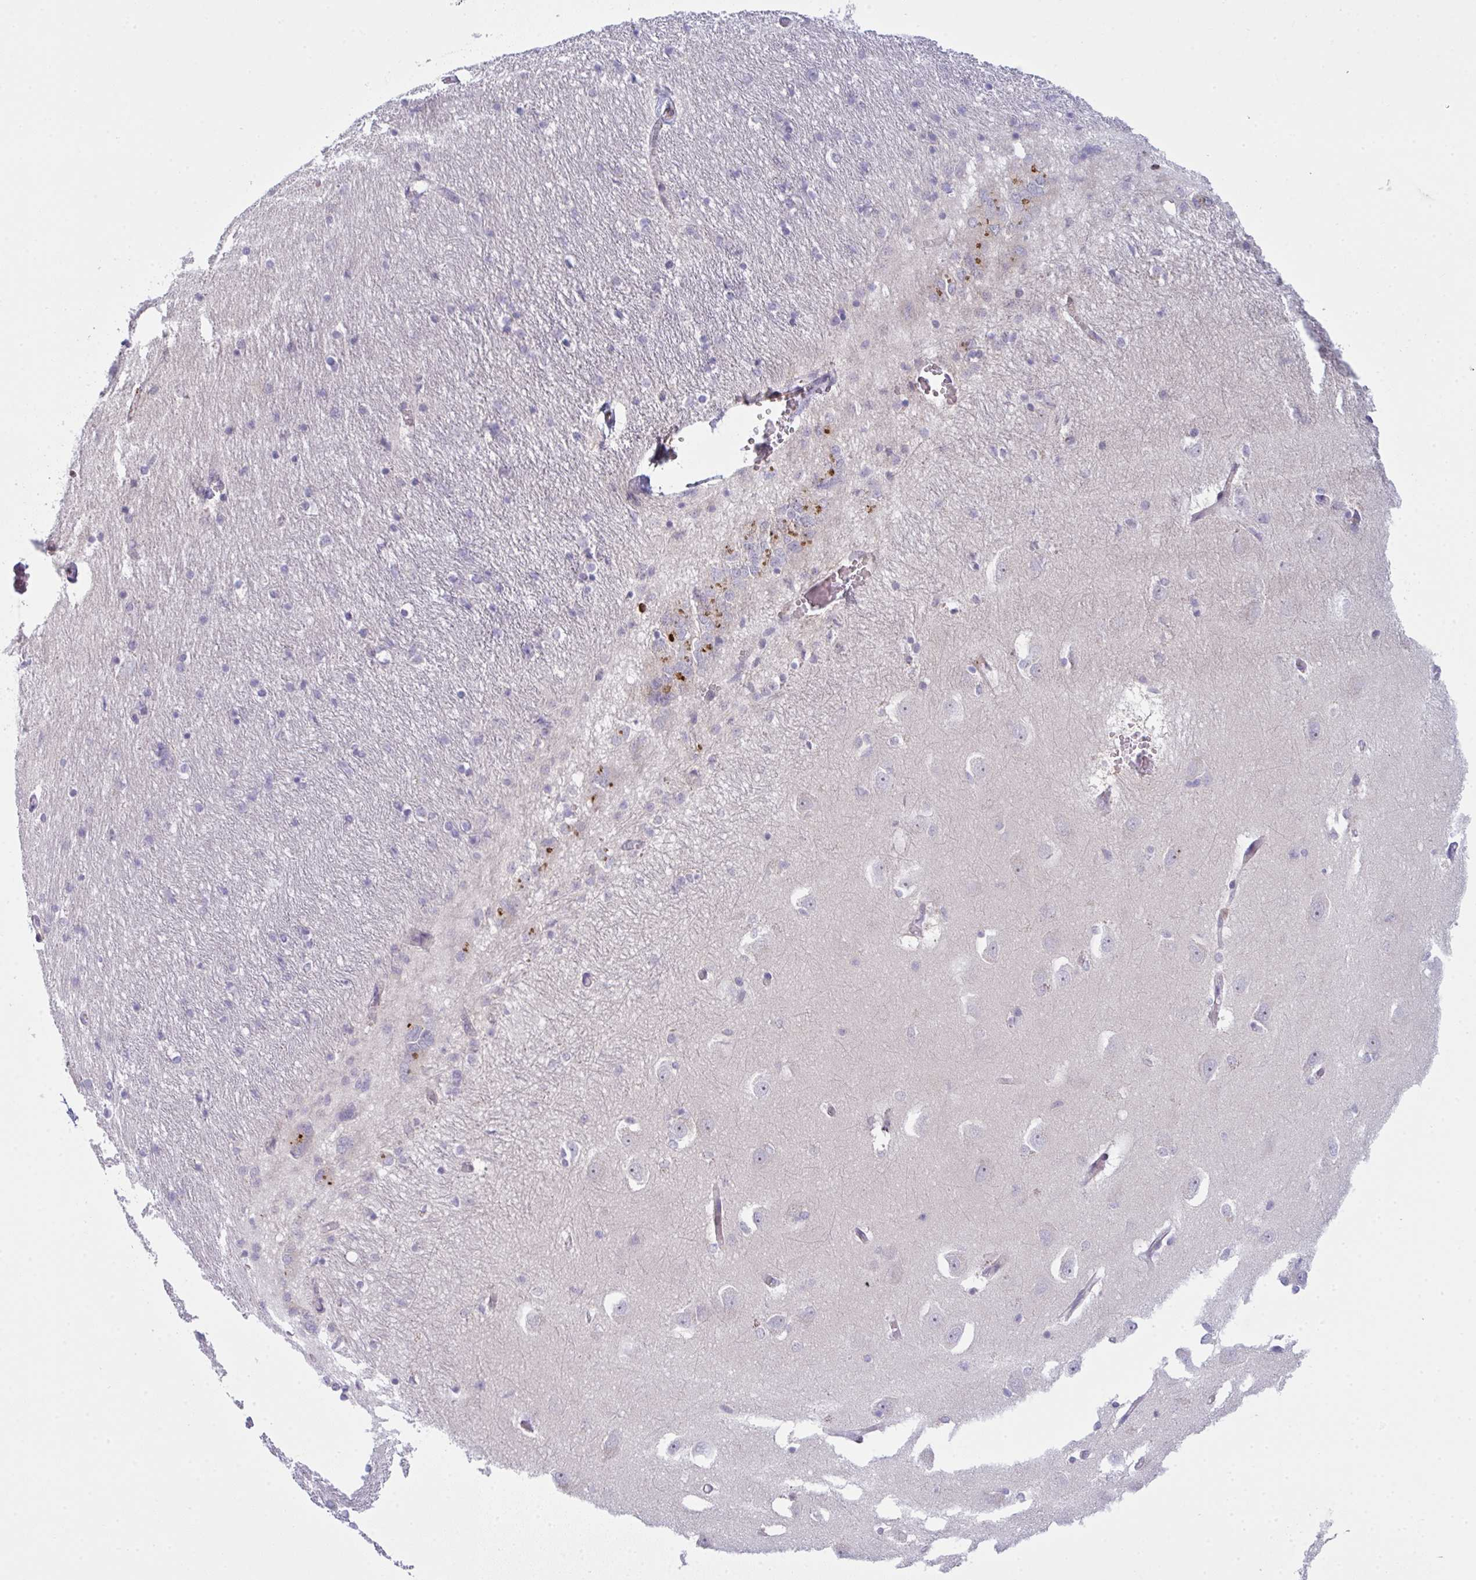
{"staining": {"intensity": "moderate", "quantity": "<25%", "location": "cytoplasmic/membranous"}, "tissue": "caudate", "cell_type": "Glial cells", "image_type": "normal", "snomed": [{"axis": "morphology", "description": "Normal tissue, NOS"}, {"axis": "topography", "description": "Lateral ventricle wall"}, {"axis": "topography", "description": "Hippocampus"}], "caption": "An image of caudate stained for a protein demonstrates moderate cytoplasmic/membranous brown staining in glial cells. (Brightfield microscopy of DAB IHC at high magnification).", "gene": "CD80", "patient": {"sex": "female", "age": 63}}